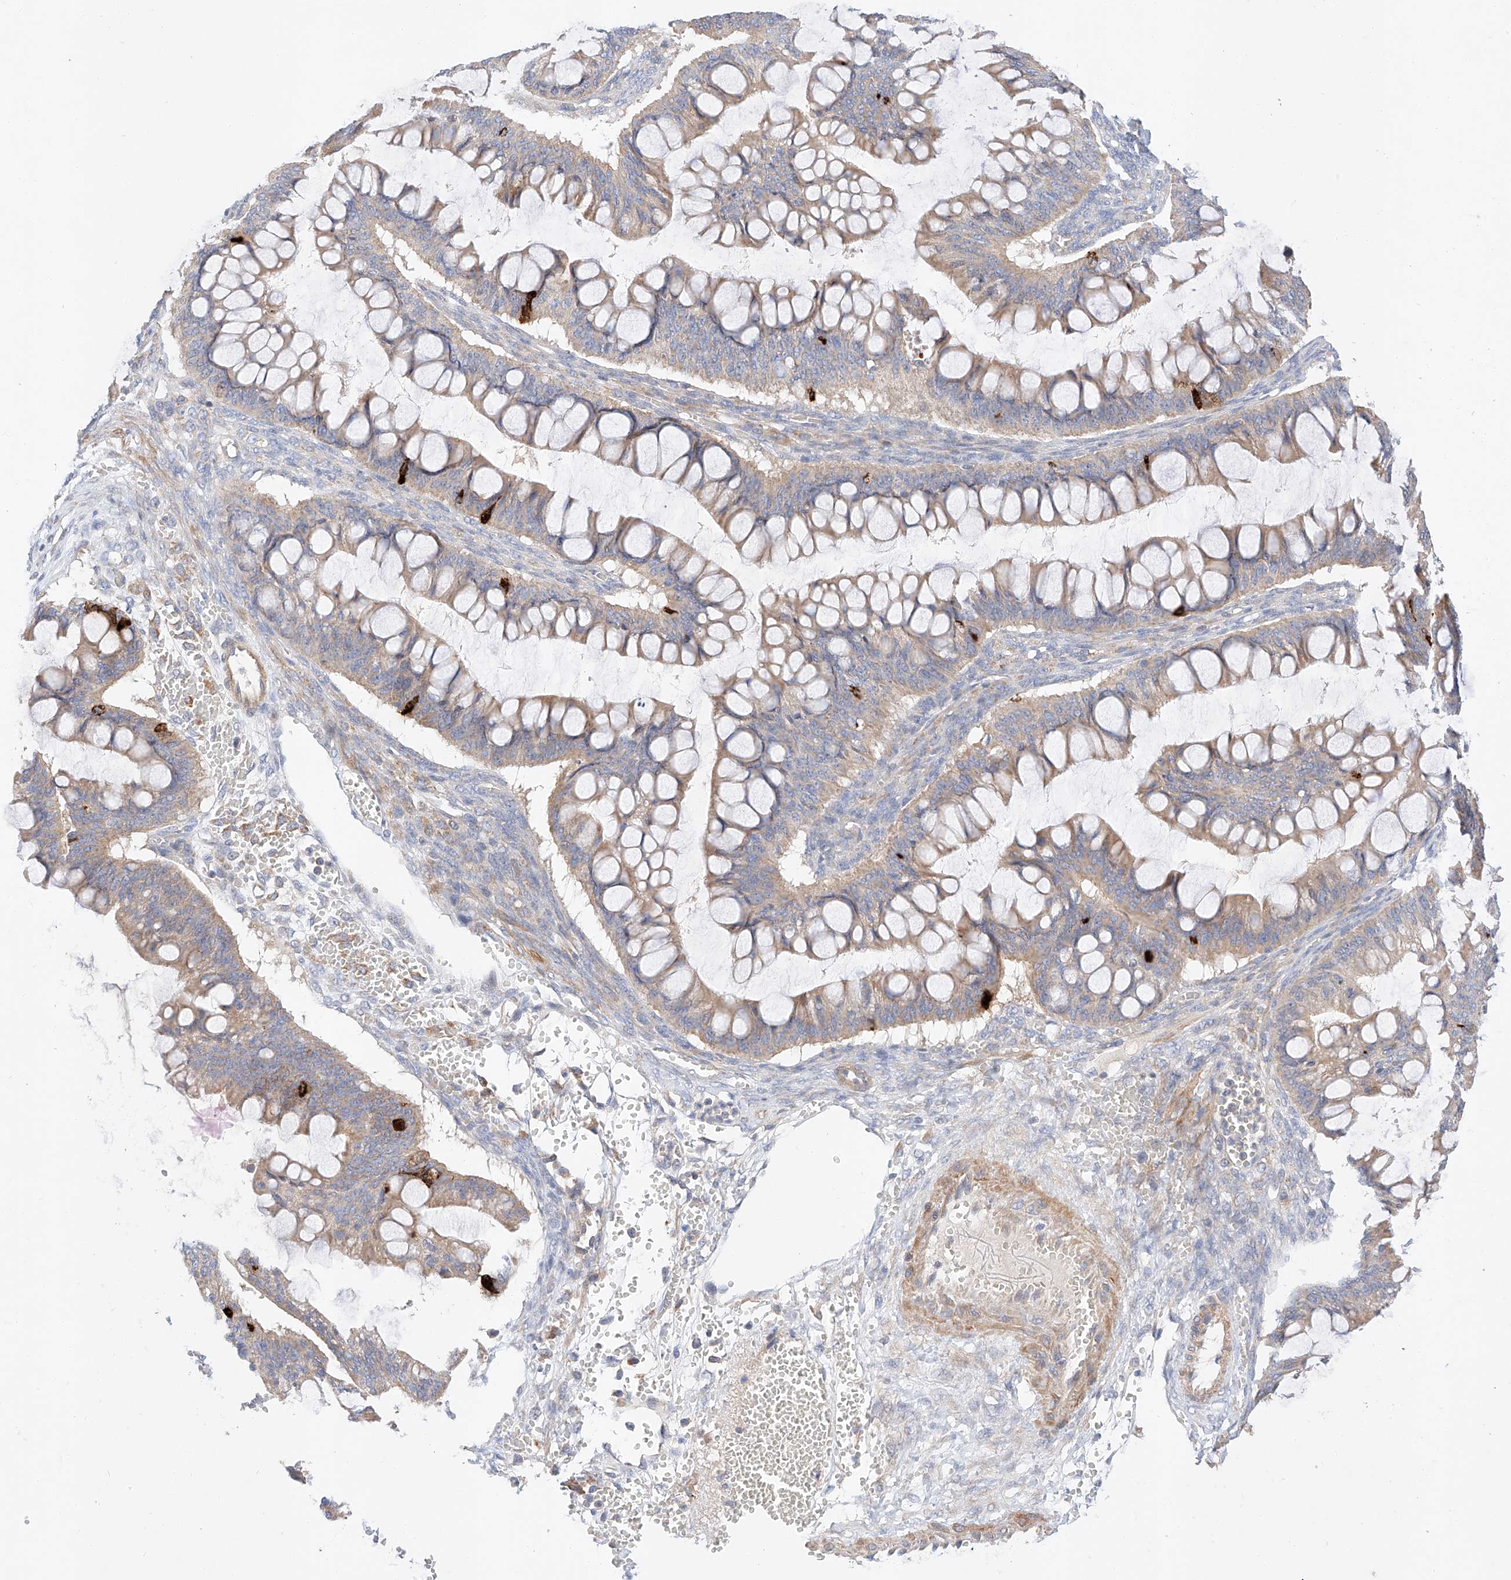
{"staining": {"intensity": "moderate", "quantity": ">75%", "location": "cytoplasmic/membranous"}, "tissue": "ovarian cancer", "cell_type": "Tumor cells", "image_type": "cancer", "snomed": [{"axis": "morphology", "description": "Cystadenocarcinoma, mucinous, NOS"}, {"axis": "topography", "description": "Ovary"}], "caption": "Immunohistochemical staining of ovarian mucinous cystadenocarcinoma shows medium levels of moderate cytoplasmic/membranous protein staining in about >75% of tumor cells.", "gene": "C6orf118", "patient": {"sex": "female", "age": 73}}